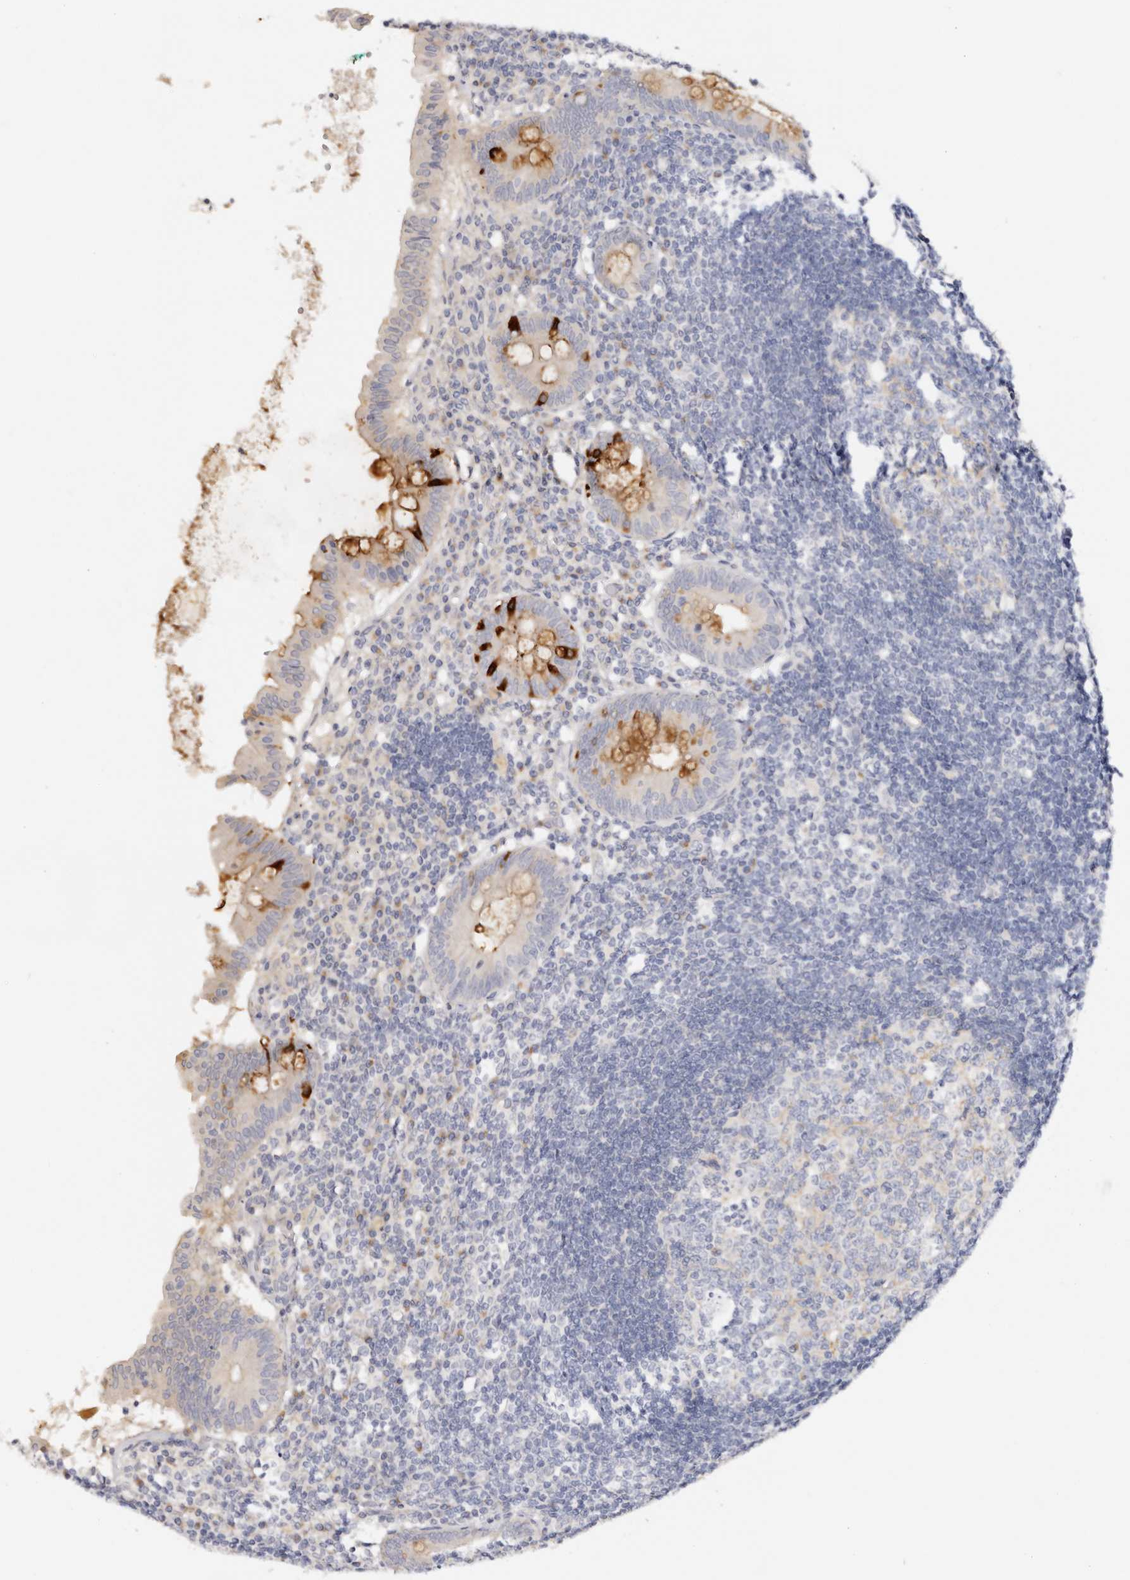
{"staining": {"intensity": "strong", "quantity": "<25%", "location": "cytoplasmic/membranous"}, "tissue": "appendix", "cell_type": "Glandular cells", "image_type": "normal", "snomed": [{"axis": "morphology", "description": "Normal tissue, NOS"}, {"axis": "topography", "description": "Appendix"}], "caption": "Immunohistochemistry (IHC) micrograph of unremarkable appendix: appendix stained using immunohistochemistry (IHC) shows medium levels of strong protein expression localized specifically in the cytoplasmic/membranous of glandular cells, appearing as a cytoplasmic/membranous brown color.", "gene": "DNASE1", "patient": {"sex": "female", "age": 54}}